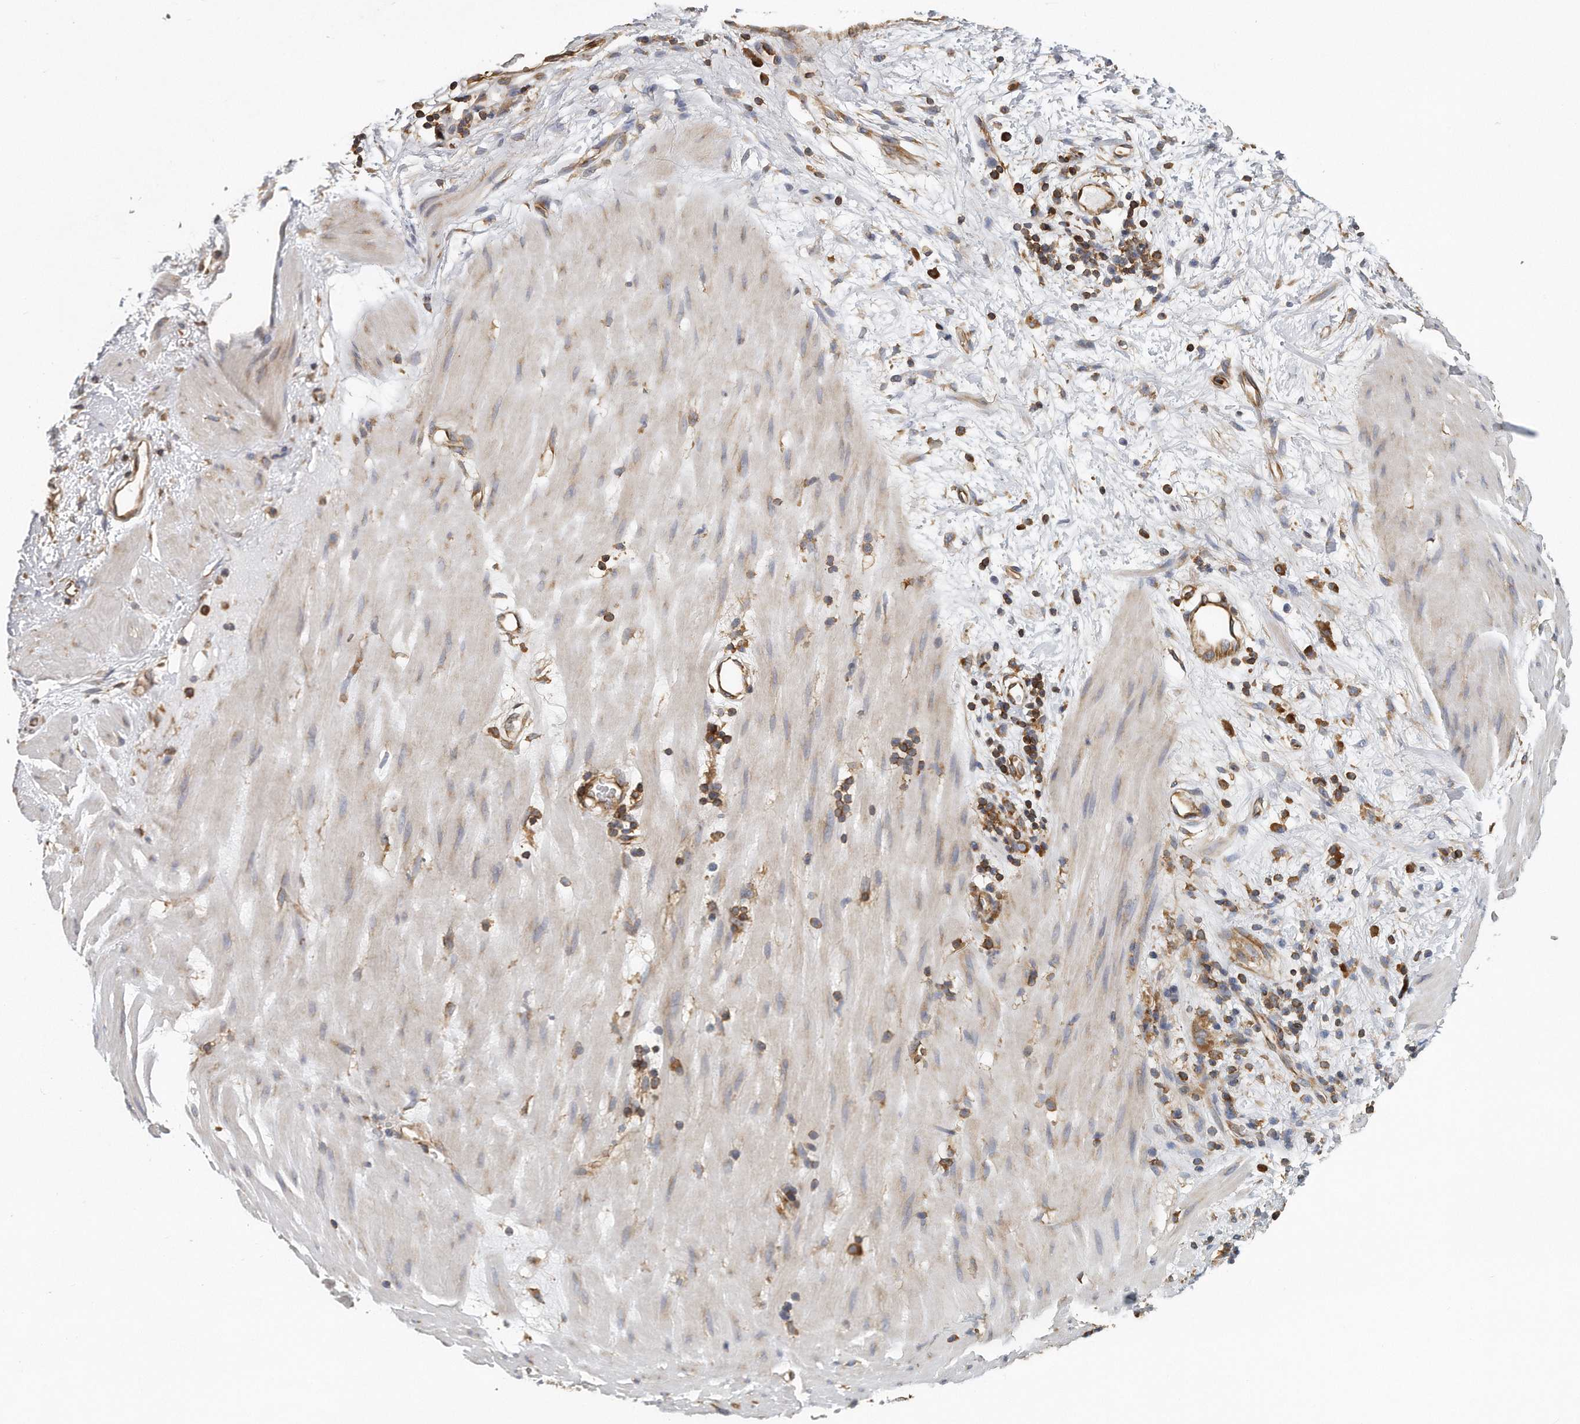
{"staining": {"intensity": "weak", "quantity": "25%-75%", "location": "cytoplasmic/membranous"}, "tissue": "stomach cancer", "cell_type": "Tumor cells", "image_type": "cancer", "snomed": [{"axis": "morphology", "description": "Adenocarcinoma, NOS"}, {"axis": "topography", "description": "Stomach"}], "caption": "IHC histopathology image of human stomach adenocarcinoma stained for a protein (brown), which shows low levels of weak cytoplasmic/membranous staining in approximately 25%-75% of tumor cells.", "gene": "EIF3I", "patient": {"sex": "female", "age": 76}}